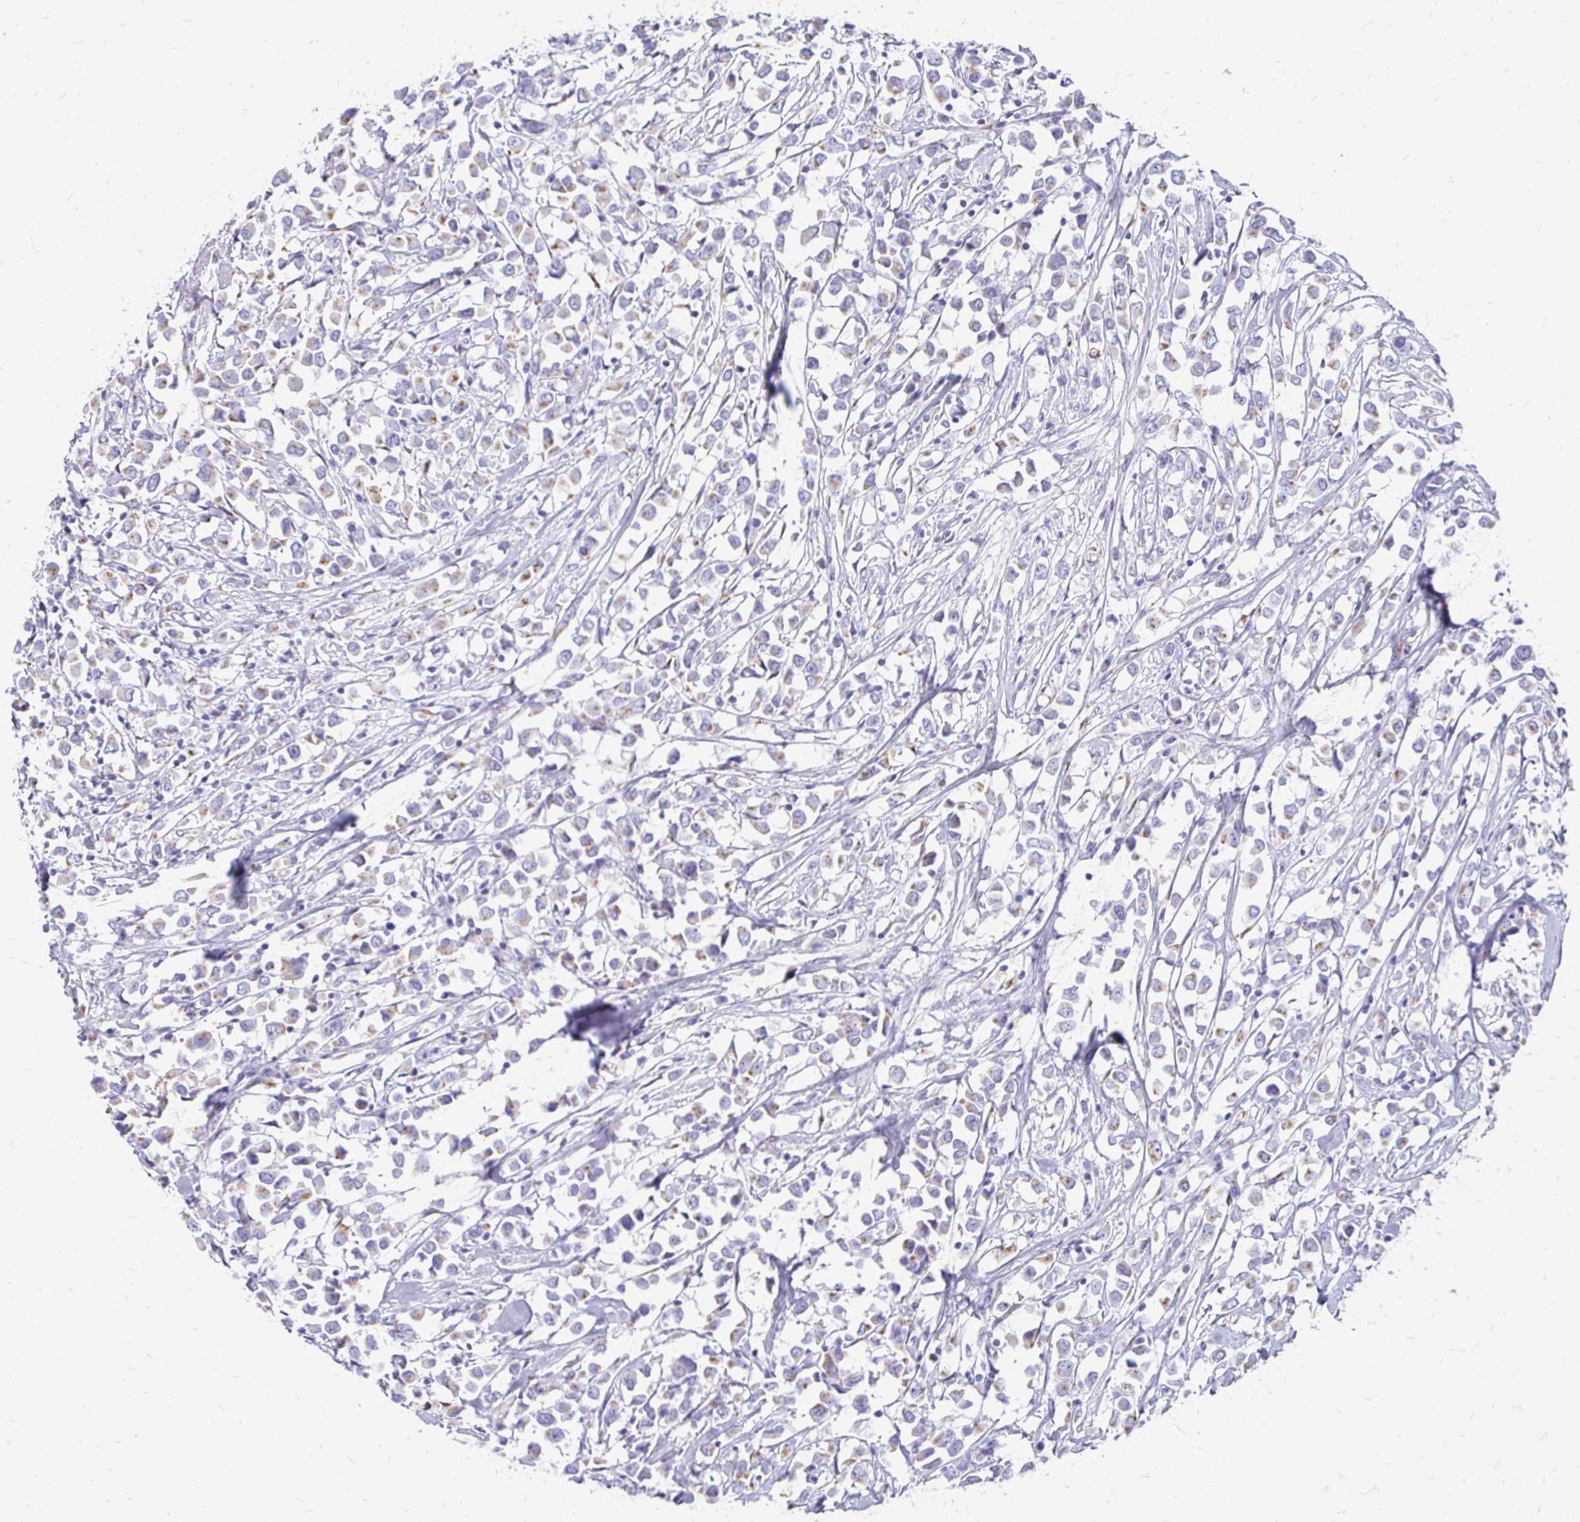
{"staining": {"intensity": "weak", "quantity": "<25%", "location": "cytoplasmic/membranous"}, "tissue": "breast cancer", "cell_type": "Tumor cells", "image_type": "cancer", "snomed": [{"axis": "morphology", "description": "Duct carcinoma"}, {"axis": "topography", "description": "Breast"}], "caption": "The immunohistochemistry (IHC) image has no significant expression in tumor cells of breast cancer tissue.", "gene": "PAGE4", "patient": {"sex": "female", "age": 61}}